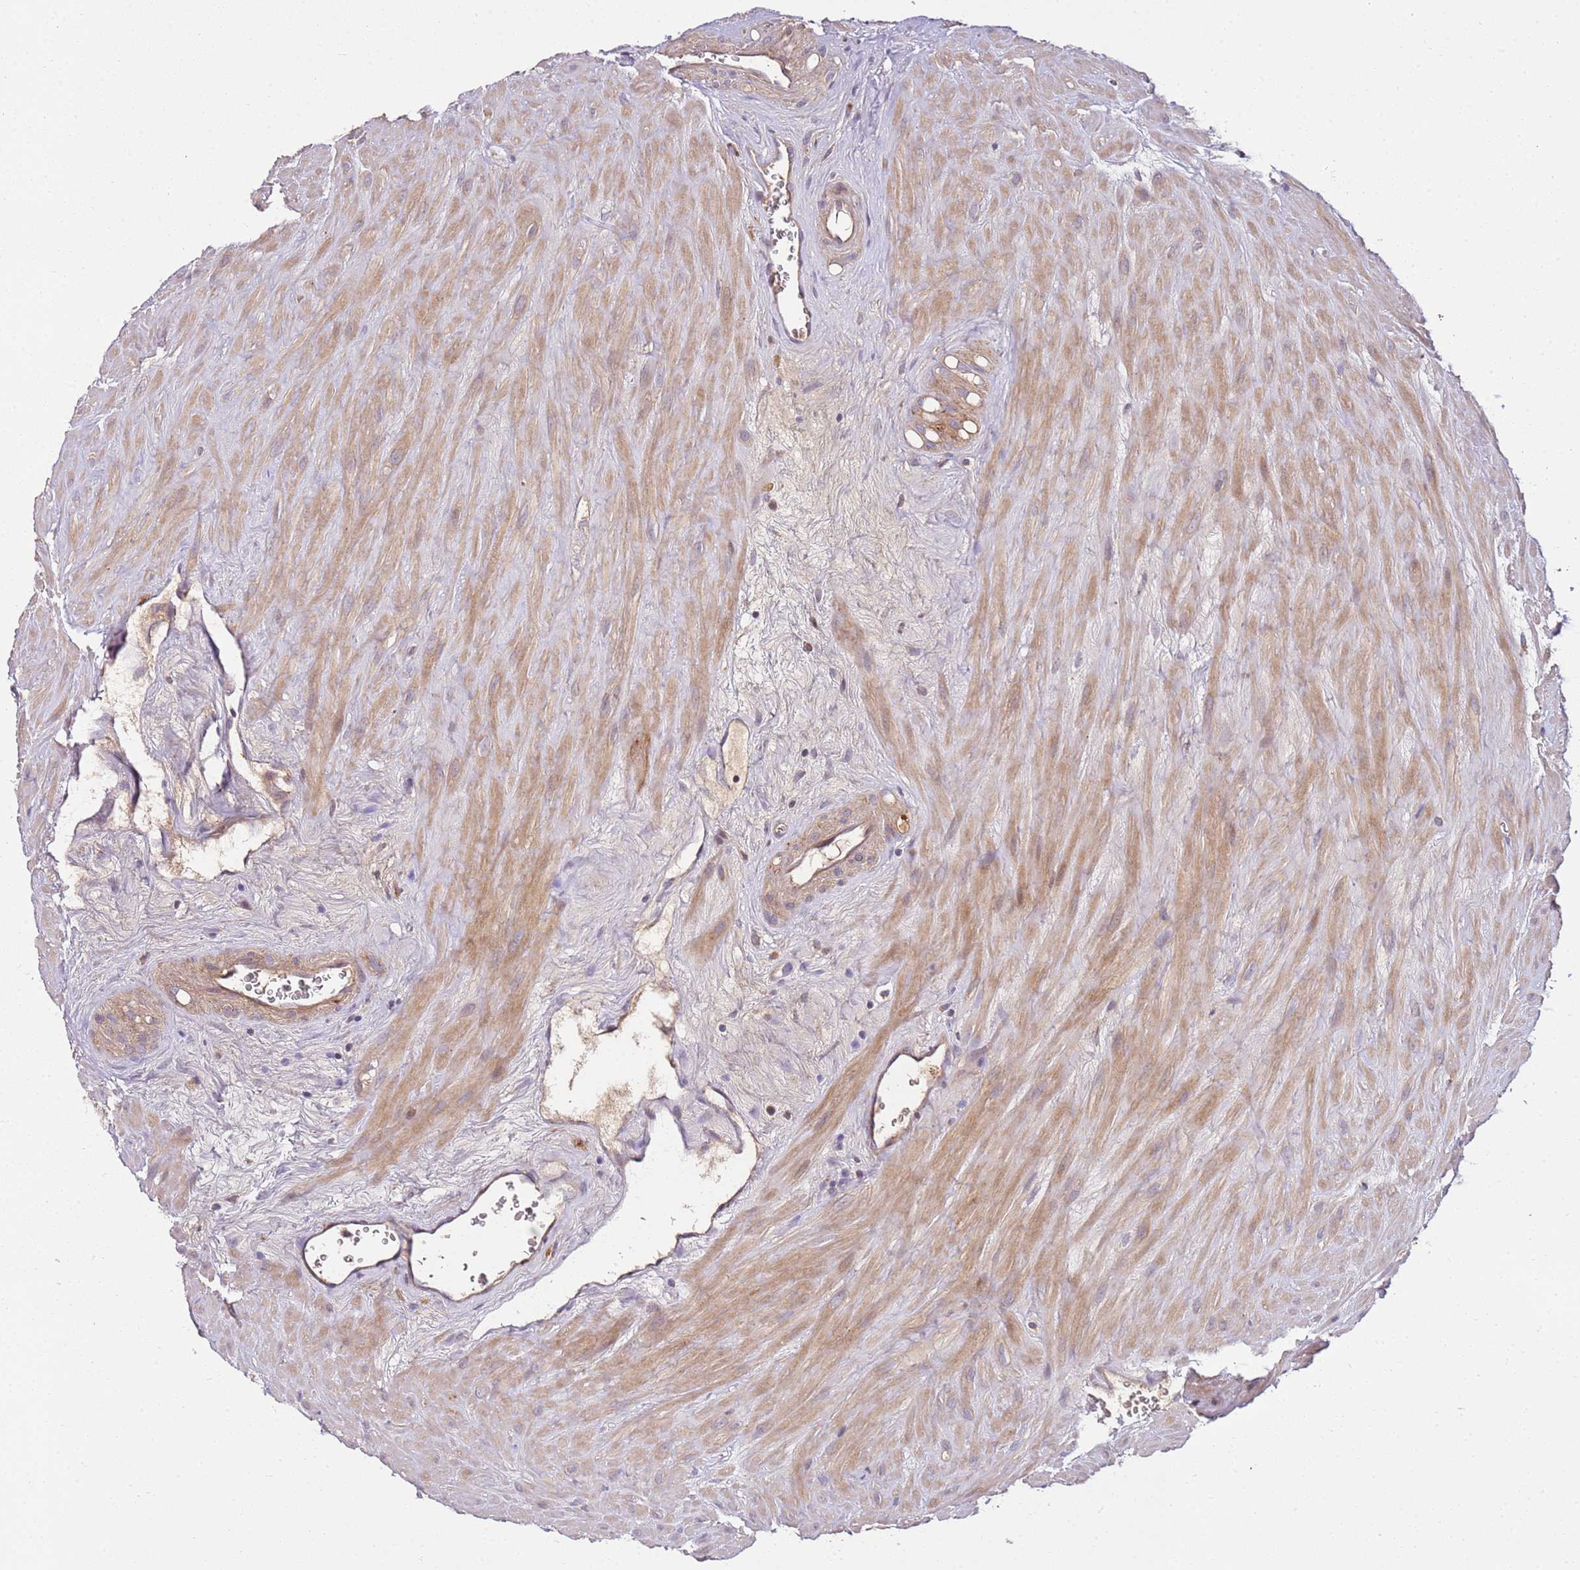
{"staining": {"intensity": "weak", "quantity": "25%-75%", "location": "cytoplasmic/membranous"}, "tissue": "seminal vesicle", "cell_type": "Glandular cells", "image_type": "normal", "snomed": [{"axis": "morphology", "description": "Normal tissue, NOS"}, {"axis": "topography", "description": "Prostate"}, {"axis": "topography", "description": "Seminal veicle"}], "caption": "Approximately 25%-75% of glandular cells in benign seminal vesicle display weak cytoplasmic/membranous protein expression as visualized by brown immunohistochemical staining.", "gene": "KRTAP21", "patient": {"sex": "male", "age": 59}}